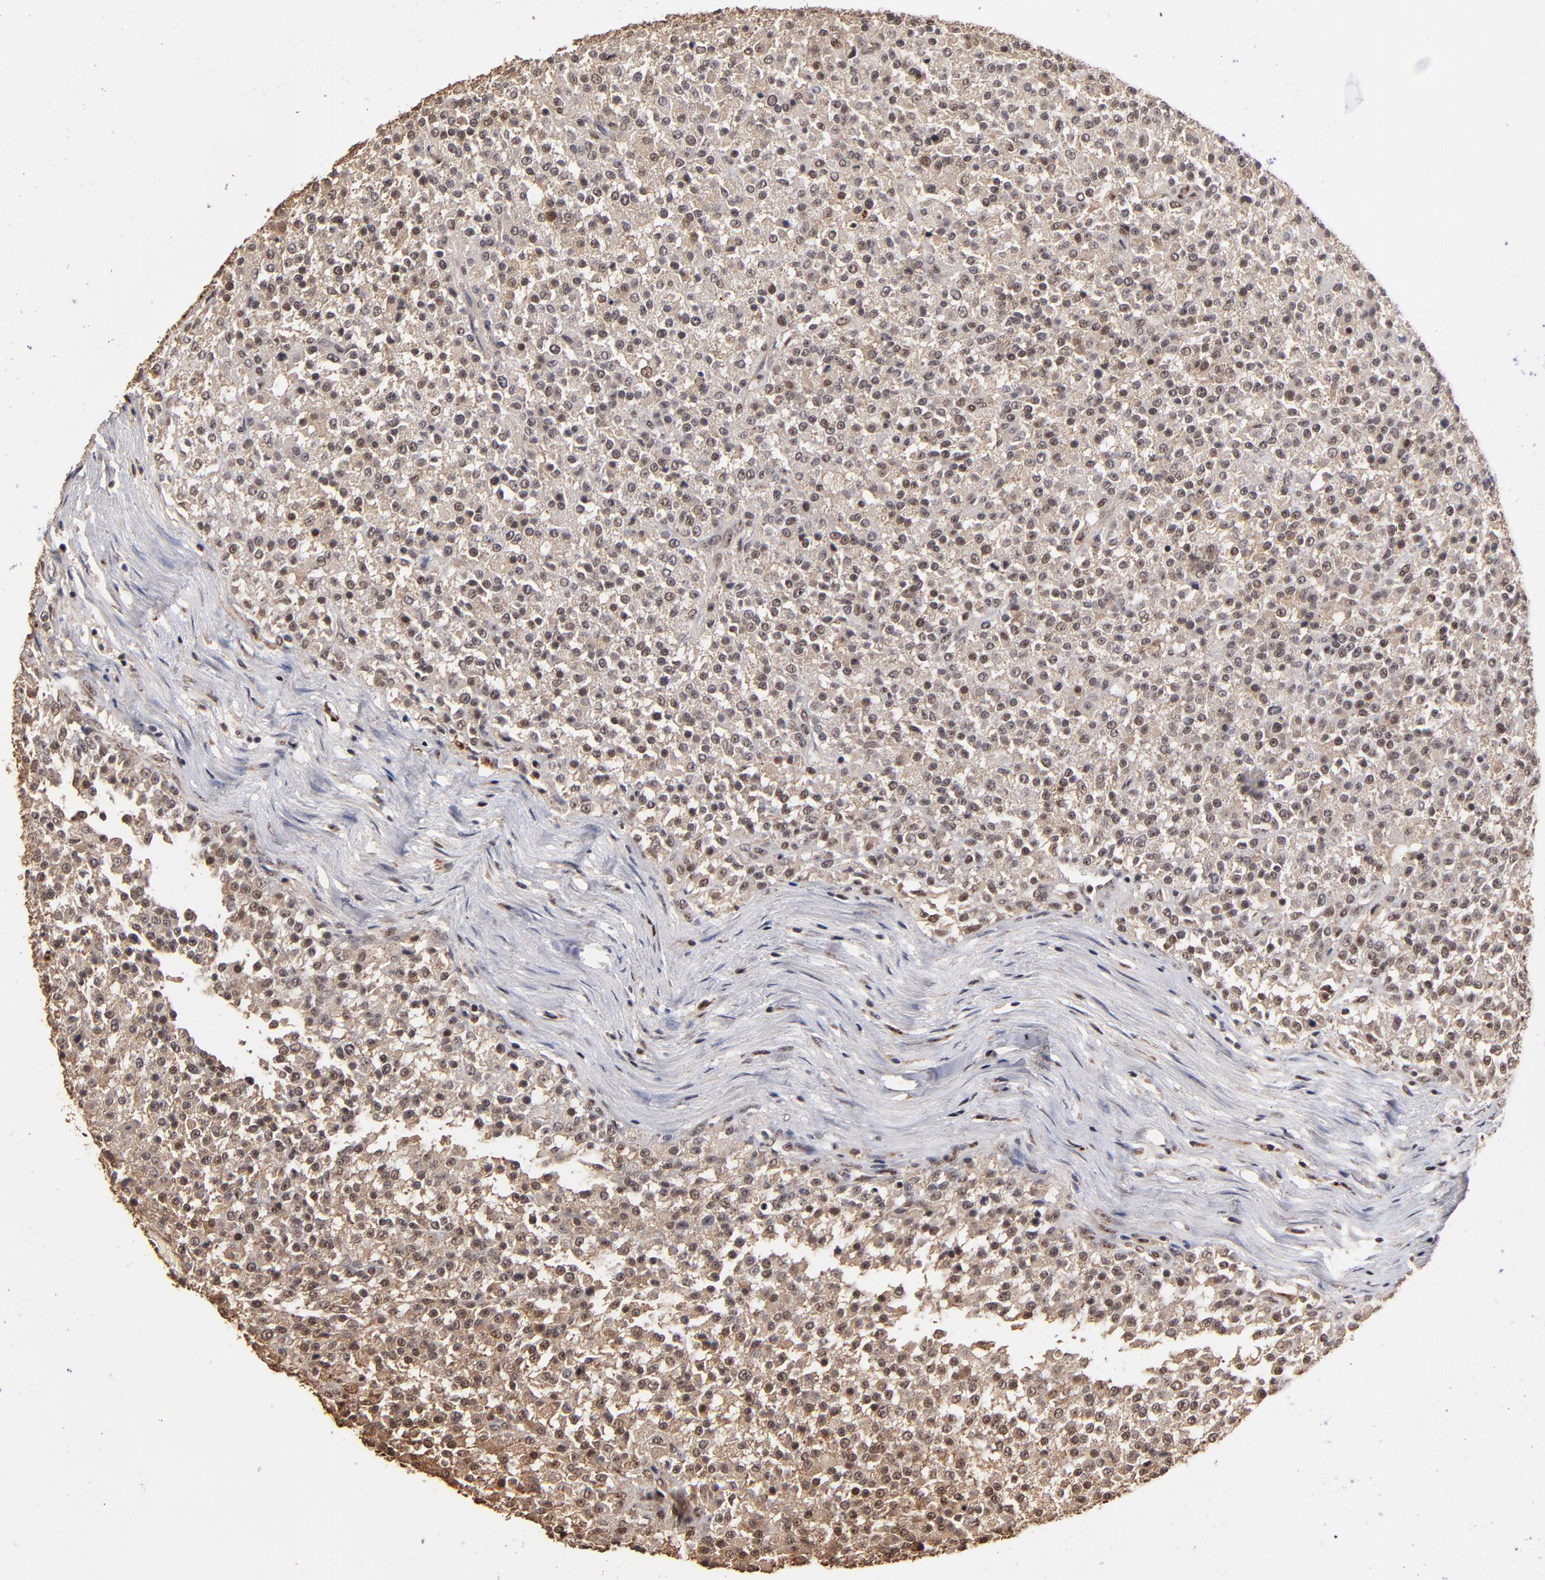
{"staining": {"intensity": "moderate", "quantity": ">75%", "location": "cytoplasmic/membranous,nuclear"}, "tissue": "testis cancer", "cell_type": "Tumor cells", "image_type": "cancer", "snomed": [{"axis": "morphology", "description": "Seminoma, NOS"}, {"axis": "topography", "description": "Testis"}], "caption": "Protein expression analysis of testis seminoma exhibits moderate cytoplasmic/membranous and nuclear positivity in approximately >75% of tumor cells.", "gene": "ZNF146", "patient": {"sex": "male", "age": 59}}